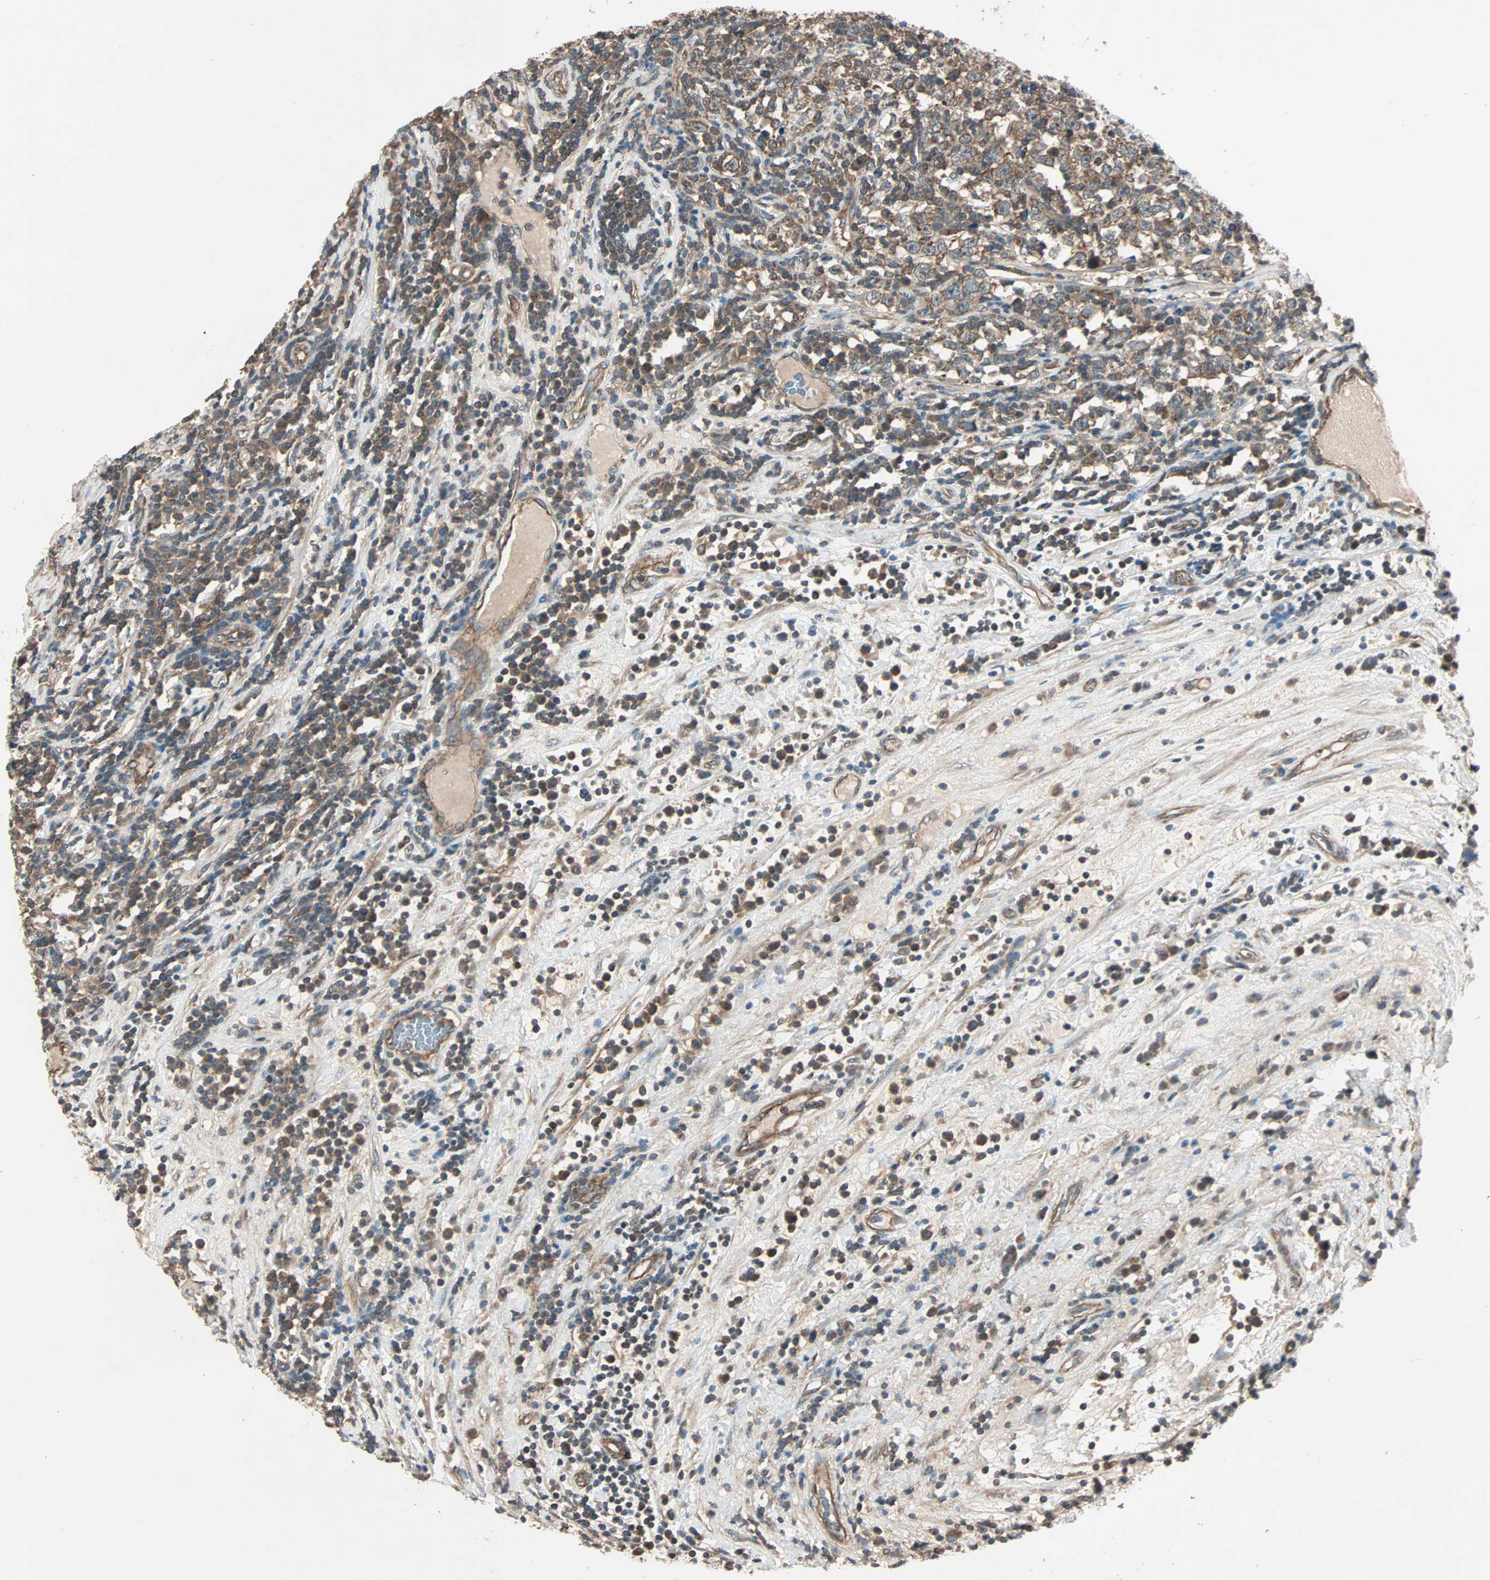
{"staining": {"intensity": "moderate", "quantity": ">75%", "location": "cytoplasmic/membranous"}, "tissue": "testis cancer", "cell_type": "Tumor cells", "image_type": "cancer", "snomed": [{"axis": "morphology", "description": "Seminoma, NOS"}, {"axis": "topography", "description": "Testis"}], "caption": "This histopathology image reveals seminoma (testis) stained with immunohistochemistry to label a protein in brown. The cytoplasmic/membranous of tumor cells show moderate positivity for the protein. Nuclei are counter-stained blue.", "gene": "MAP3K21", "patient": {"sex": "male", "age": 43}}